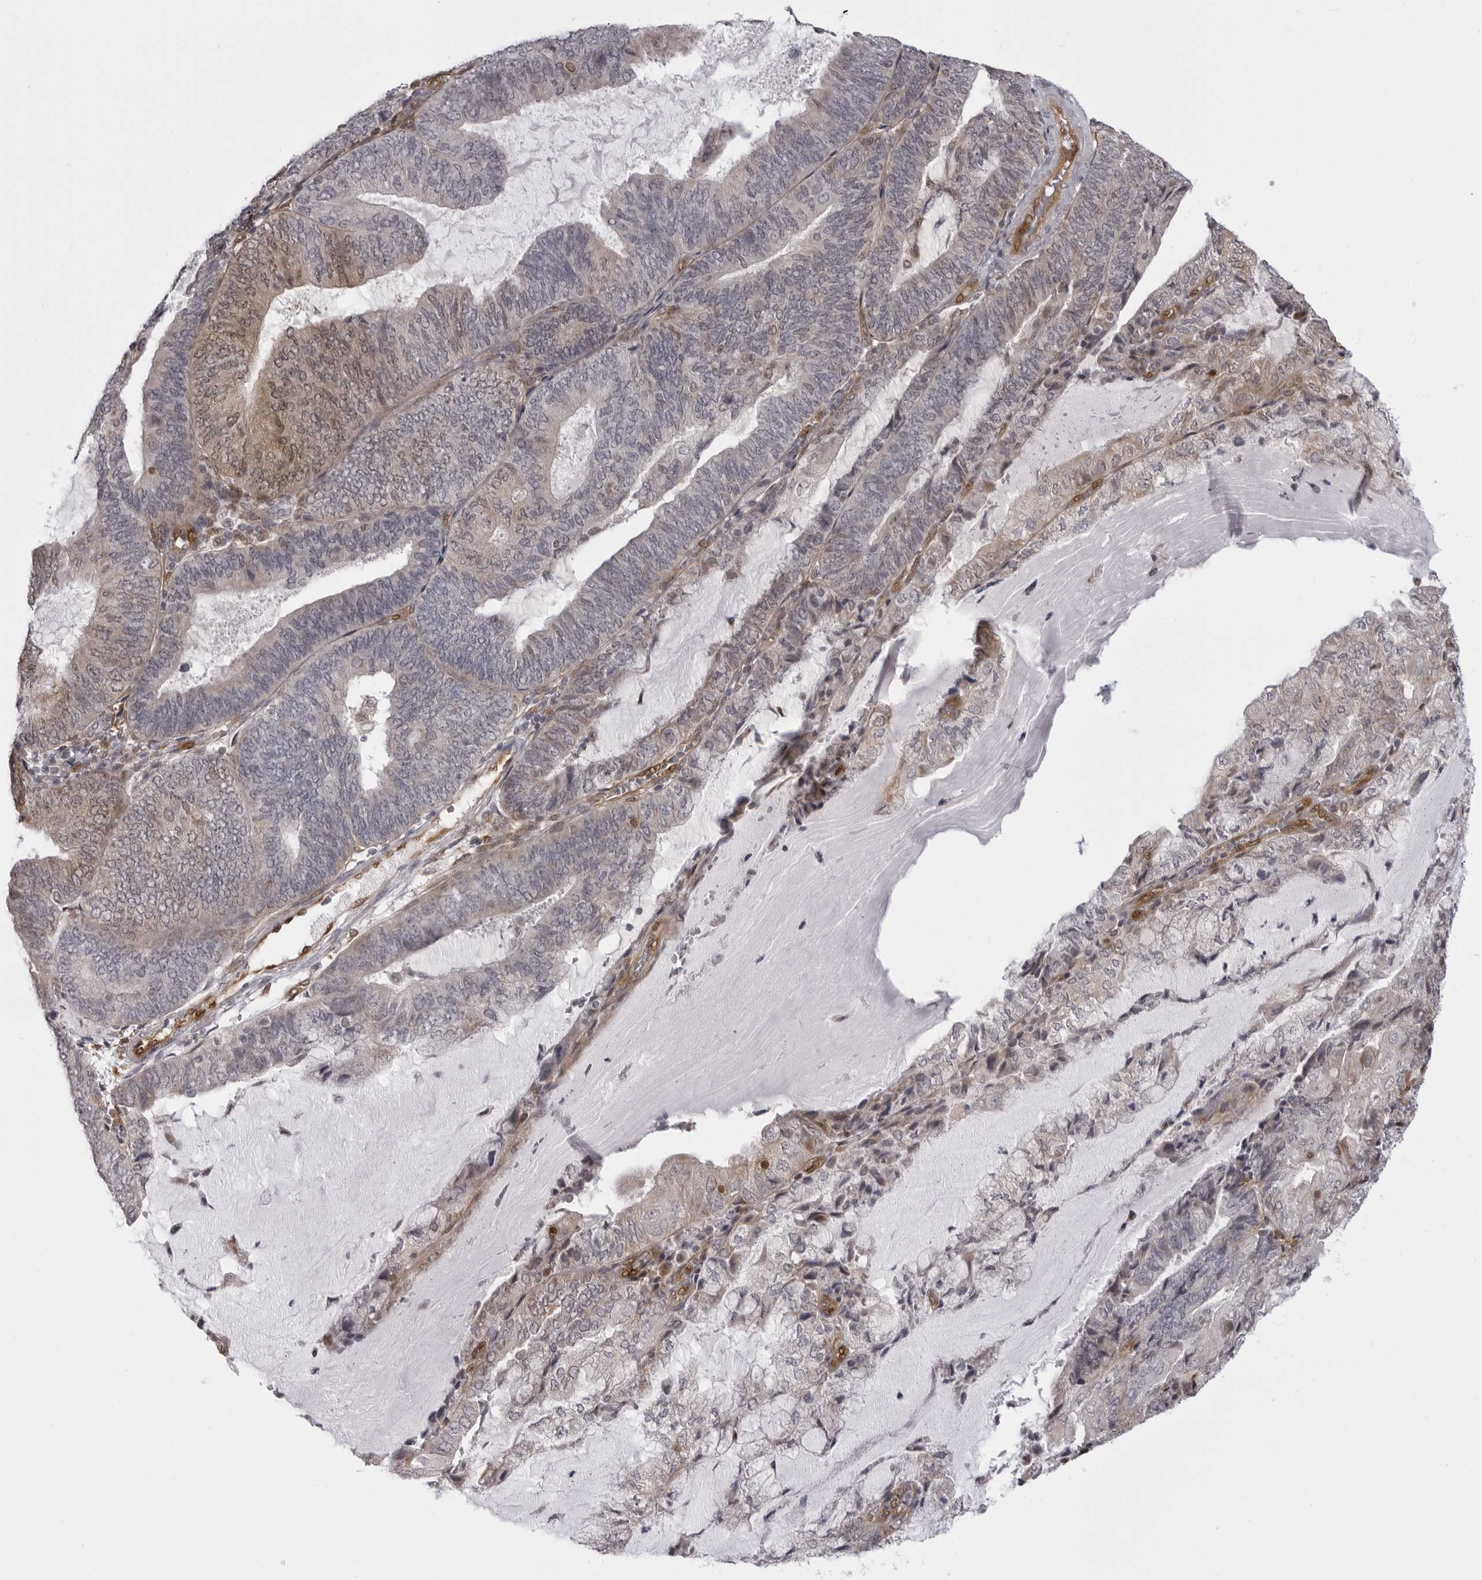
{"staining": {"intensity": "moderate", "quantity": "<25%", "location": "cytoplasmic/membranous,nuclear"}, "tissue": "endometrial cancer", "cell_type": "Tumor cells", "image_type": "cancer", "snomed": [{"axis": "morphology", "description": "Adenocarcinoma, NOS"}, {"axis": "topography", "description": "Endometrium"}], "caption": "Endometrial cancer (adenocarcinoma) stained with a brown dye demonstrates moderate cytoplasmic/membranous and nuclear positive staining in about <25% of tumor cells.", "gene": "MAPK12", "patient": {"sex": "female", "age": 81}}